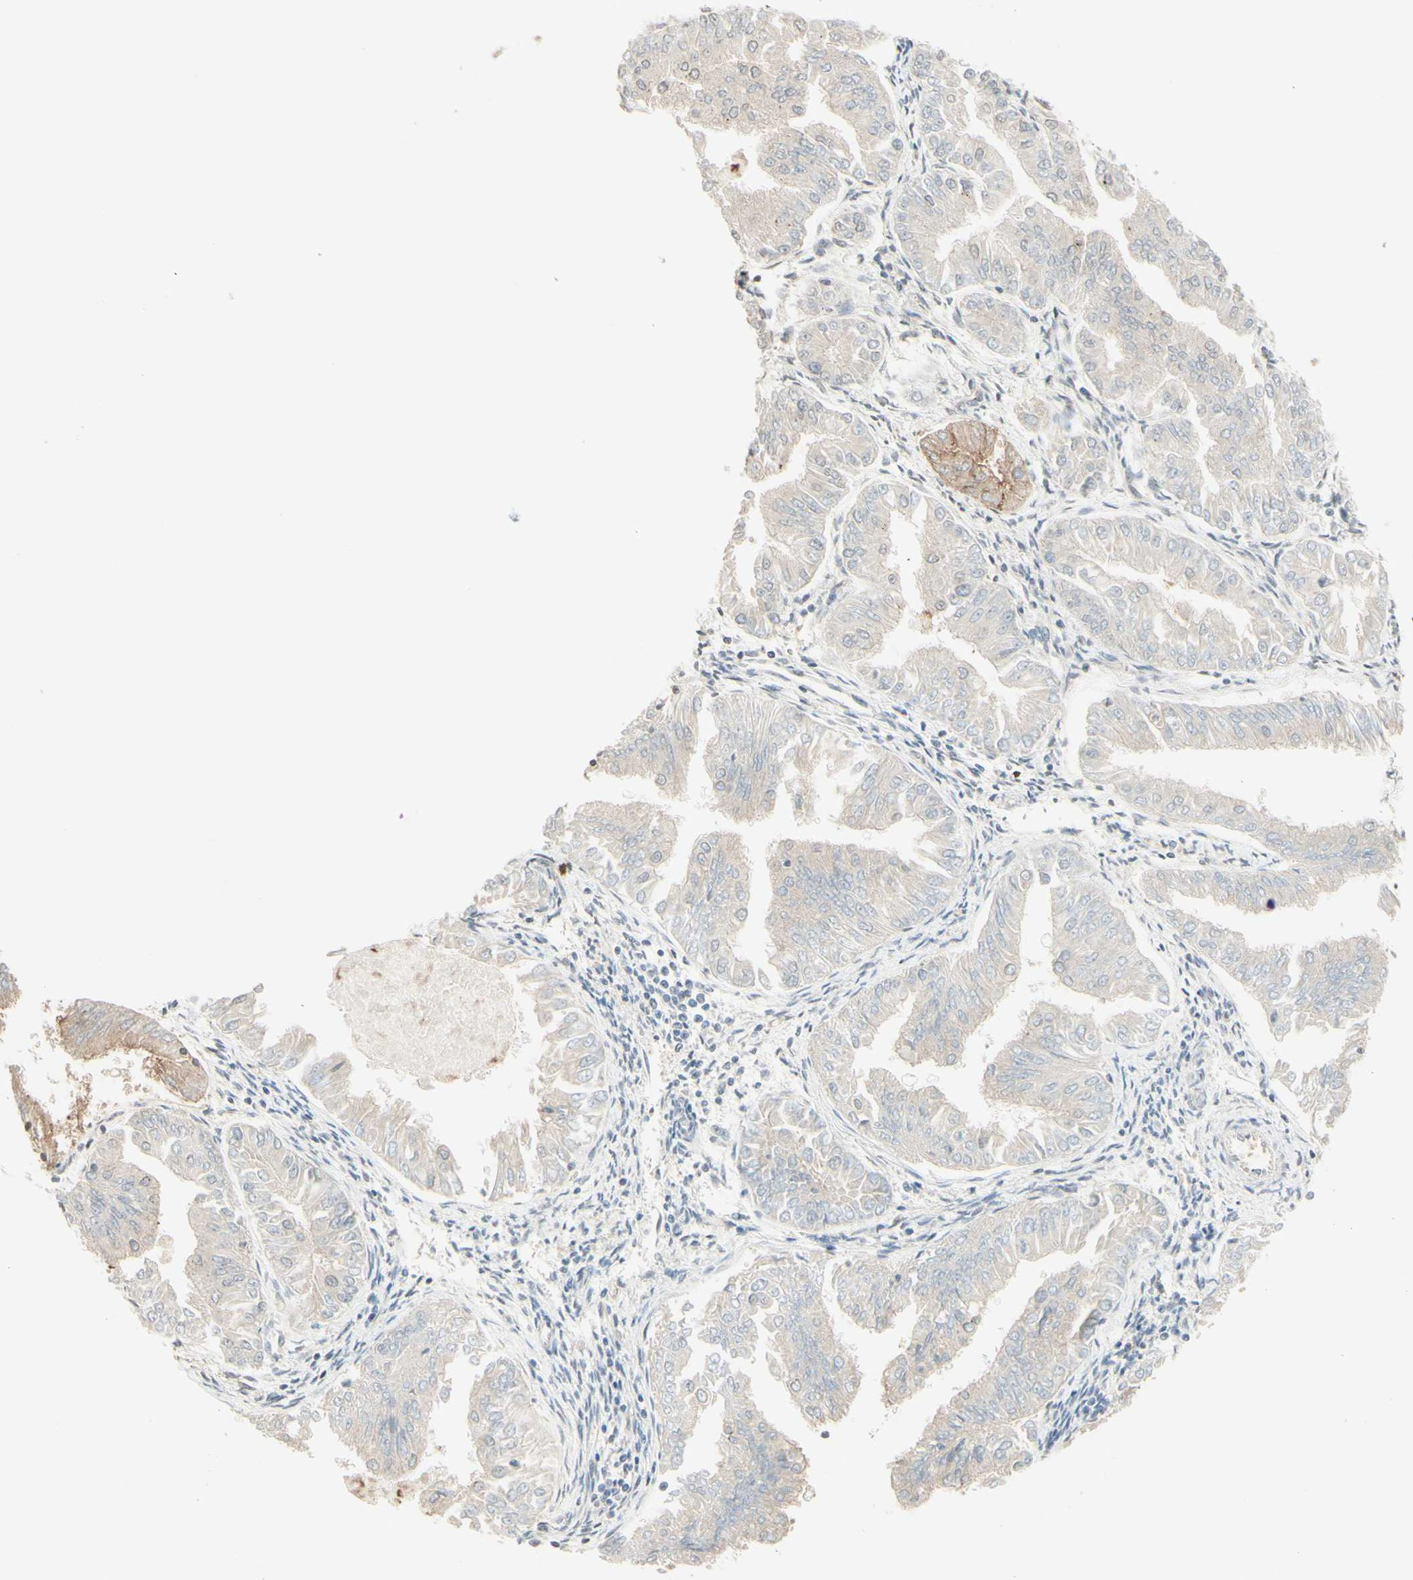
{"staining": {"intensity": "weak", "quantity": "<25%", "location": "cytoplasmic/membranous"}, "tissue": "endometrial cancer", "cell_type": "Tumor cells", "image_type": "cancer", "snomed": [{"axis": "morphology", "description": "Adenocarcinoma, NOS"}, {"axis": "topography", "description": "Endometrium"}], "caption": "Tumor cells show no significant protein expression in endometrial cancer.", "gene": "CDKL5", "patient": {"sex": "female", "age": 53}}